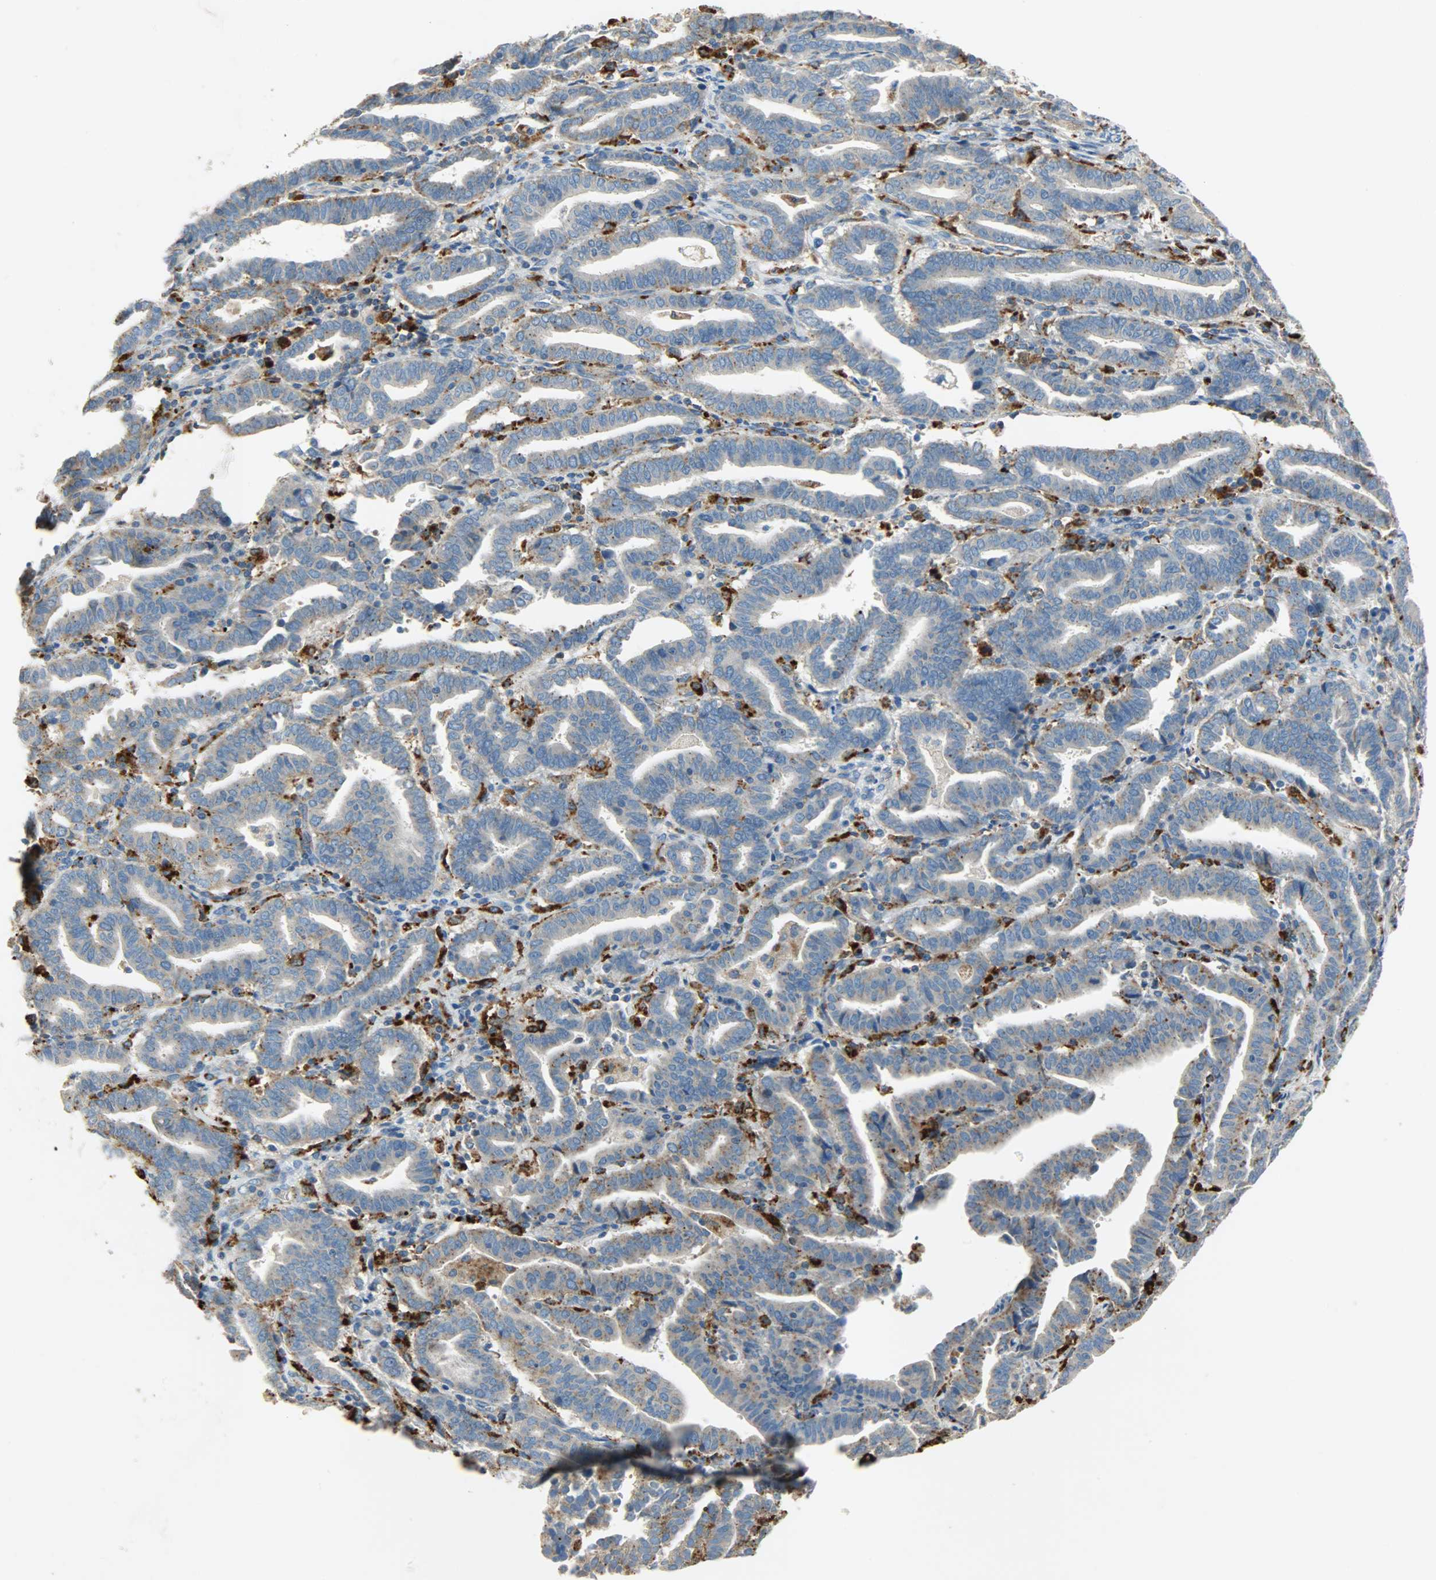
{"staining": {"intensity": "moderate", "quantity": ">75%", "location": "cytoplasmic/membranous"}, "tissue": "endometrial cancer", "cell_type": "Tumor cells", "image_type": "cancer", "snomed": [{"axis": "morphology", "description": "Adenocarcinoma, NOS"}, {"axis": "topography", "description": "Uterus"}], "caption": "Human endometrial adenocarcinoma stained with a brown dye exhibits moderate cytoplasmic/membranous positive staining in approximately >75% of tumor cells.", "gene": "ASAH1", "patient": {"sex": "female", "age": 83}}